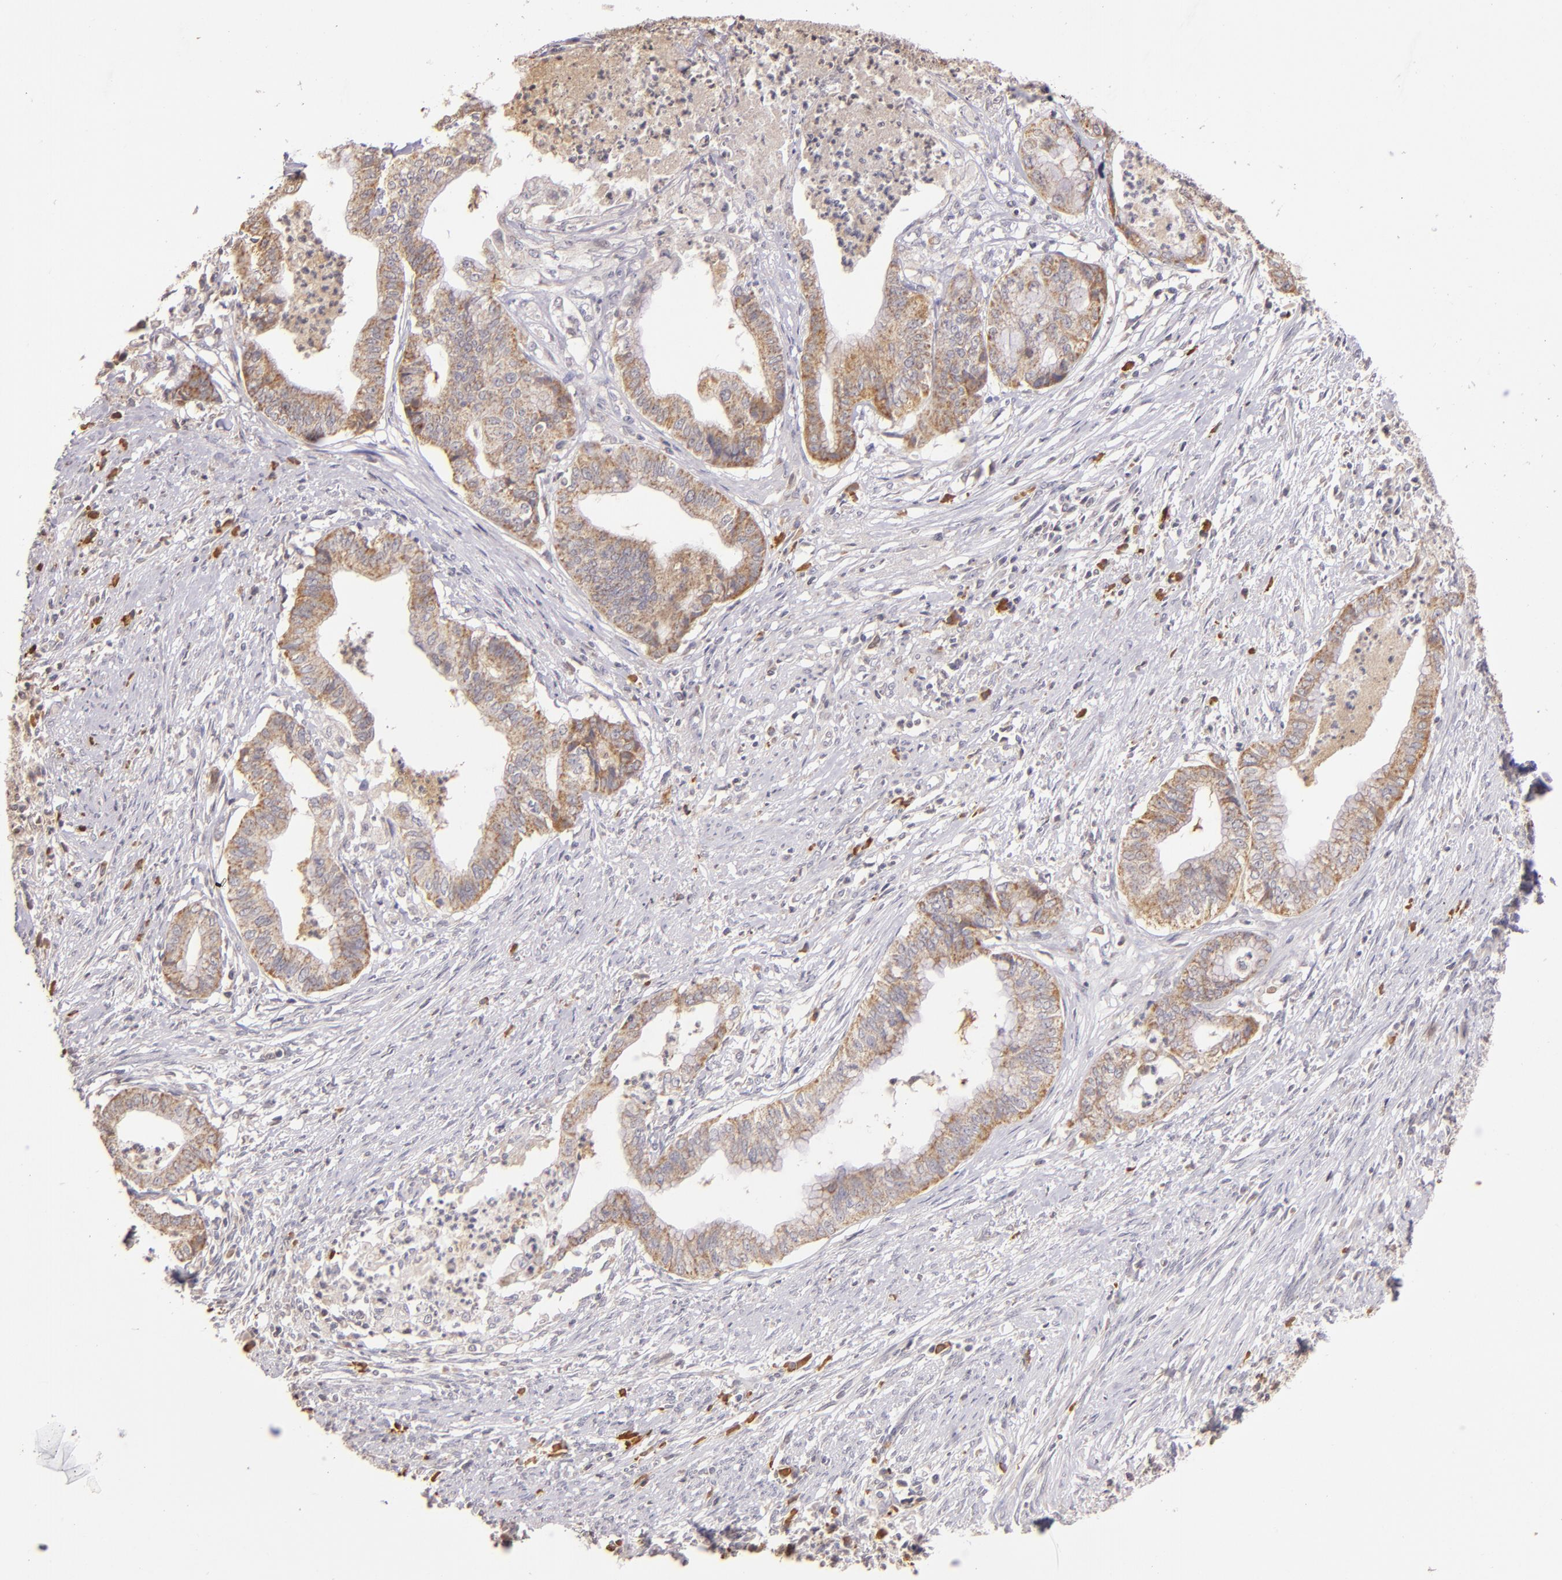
{"staining": {"intensity": "moderate", "quantity": ">75%", "location": "cytoplasmic/membranous"}, "tissue": "endometrial cancer", "cell_type": "Tumor cells", "image_type": "cancer", "snomed": [{"axis": "morphology", "description": "Necrosis, NOS"}, {"axis": "morphology", "description": "Adenocarcinoma, NOS"}, {"axis": "topography", "description": "Endometrium"}], "caption": "Immunohistochemistry (IHC) image of neoplastic tissue: human endometrial cancer (adenocarcinoma) stained using immunohistochemistry shows medium levels of moderate protein expression localized specifically in the cytoplasmic/membranous of tumor cells, appearing as a cytoplasmic/membranous brown color.", "gene": "ABL1", "patient": {"sex": "female", "age": 79}}